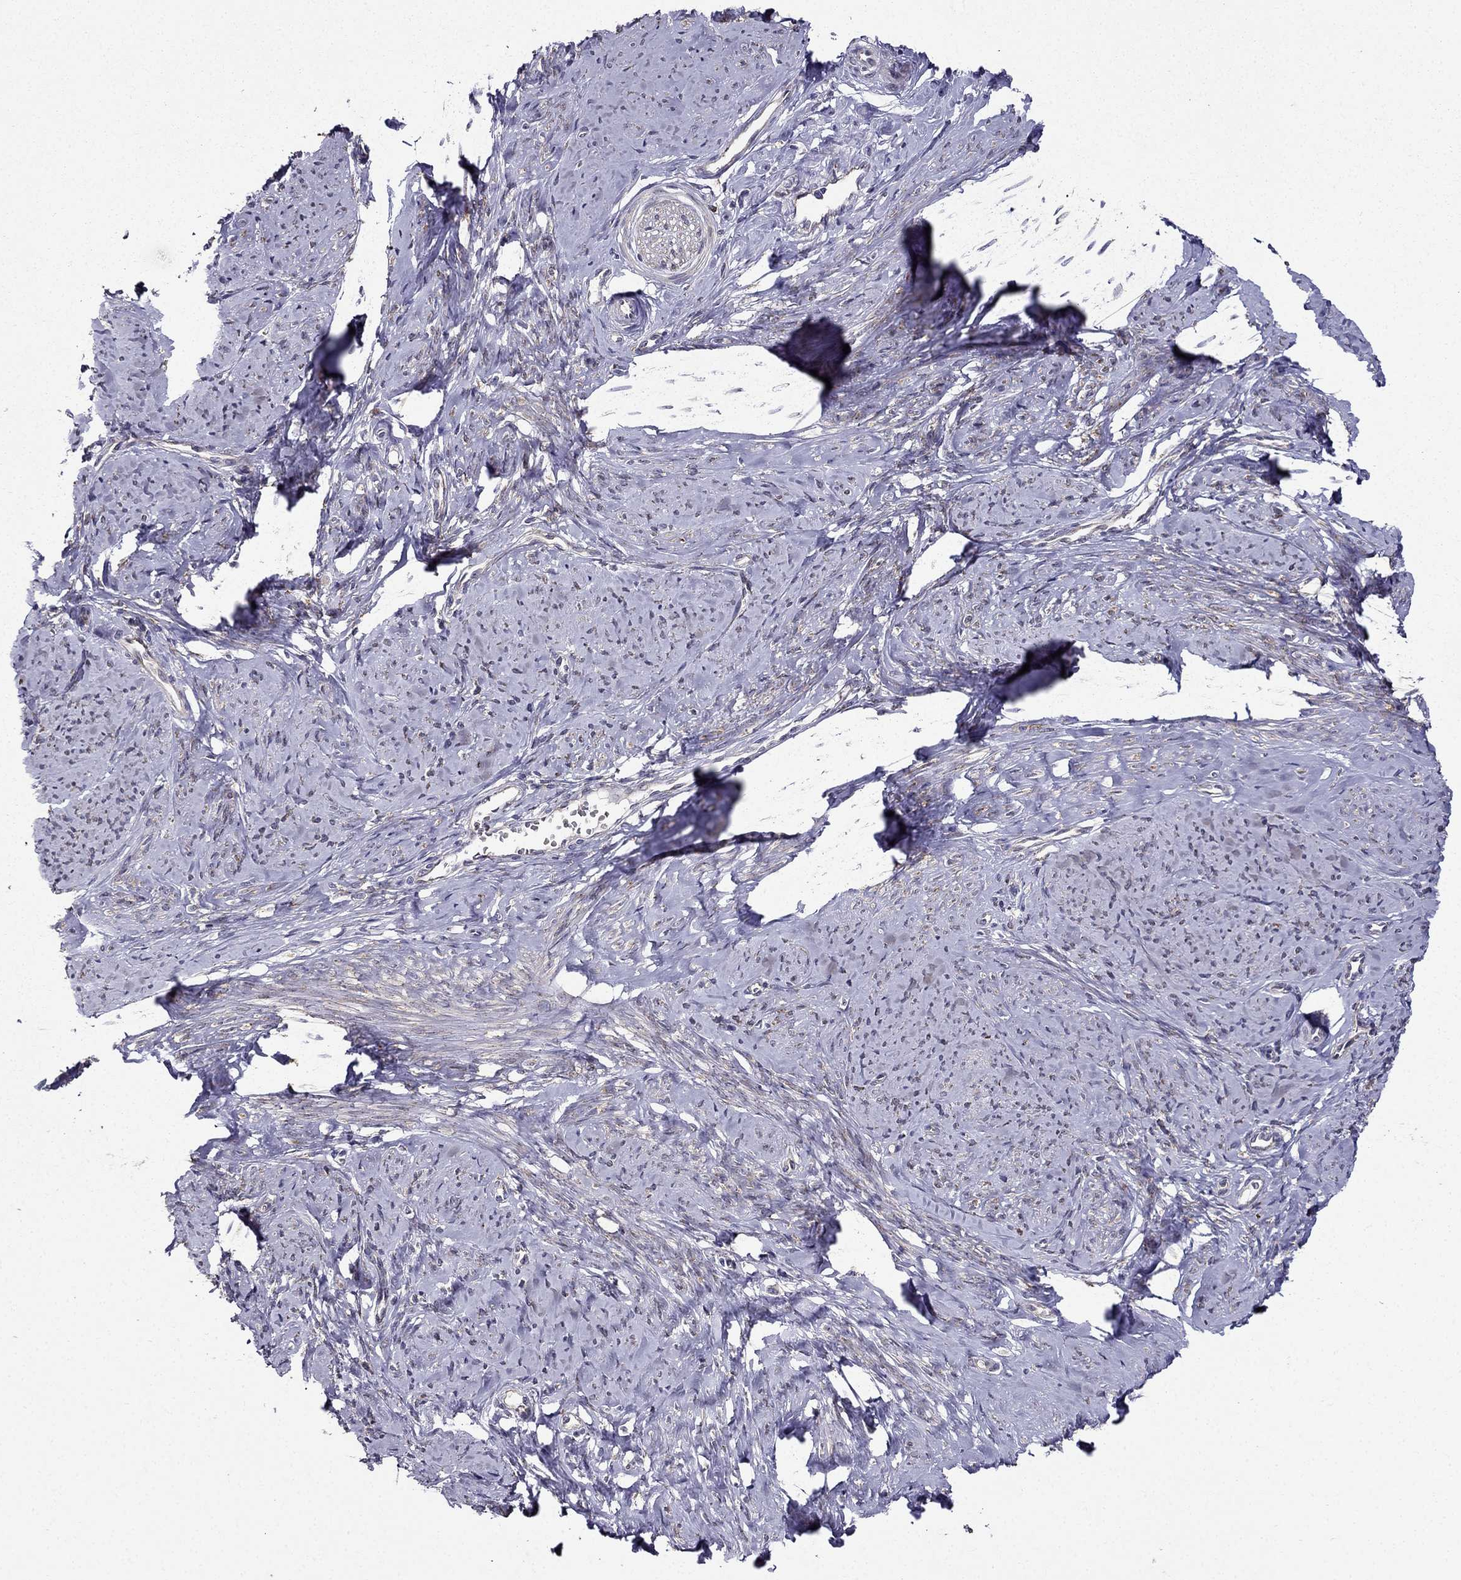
{"staining": {"intensity": "negative", "quantity": "none", "location": "none"}, "tissue": "smooth muscle", "cell_type": "Smooth muscle cells", "image_type": "normal", "snomed": [{"axis": "morphology", "description": "Normal tissue, NOS"}, {"axis": "topography", "description": "Smooth muscle"}], "caption": "Human smooth muscle stained for a protein using IHC shows no staining in smooth muscle cells.", "gene": "ARHGEF28", "patient": {"sex": "female", "age": 48}}